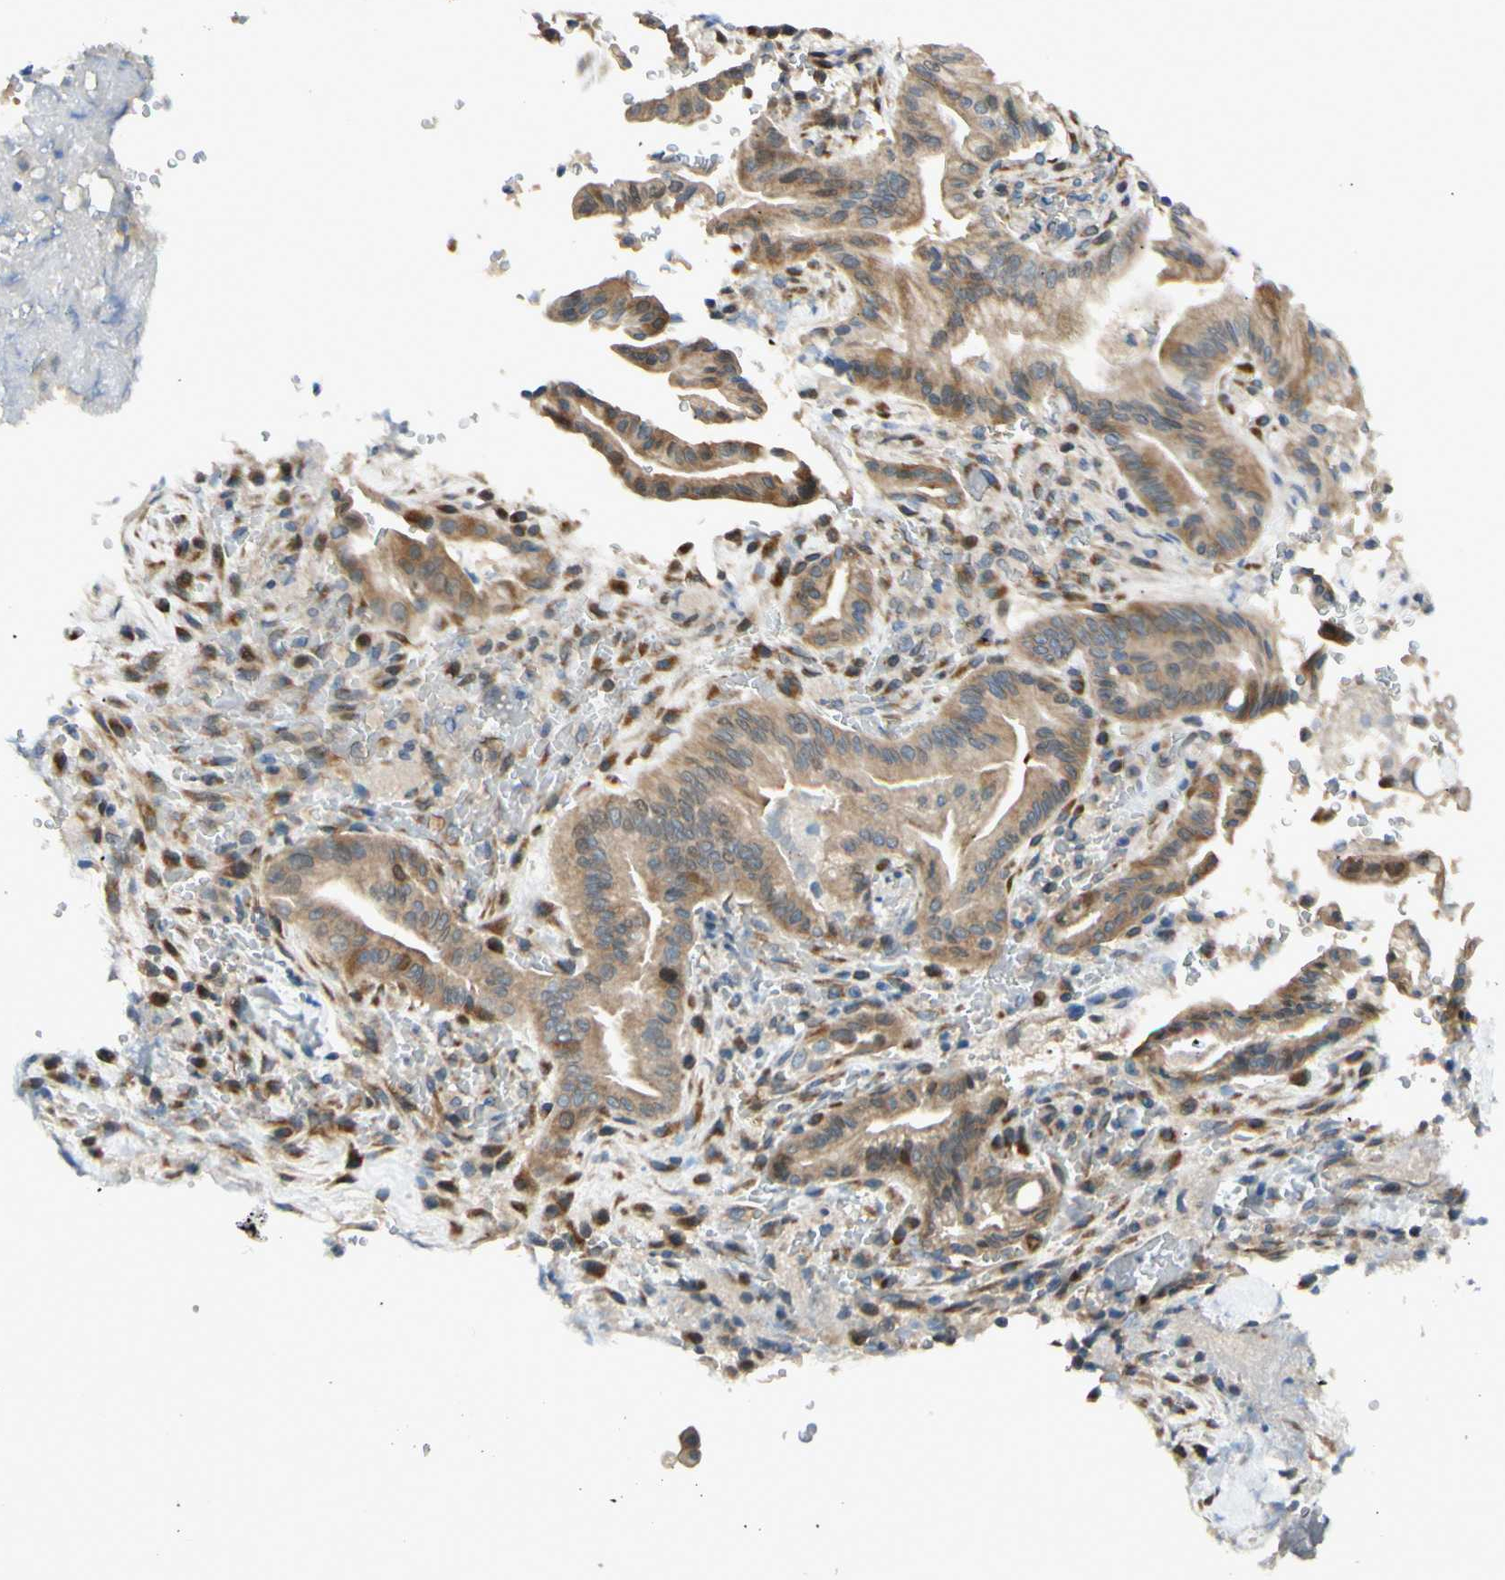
{"staining": {"intensity": "moderate", "quantity": ">75%", "location": "cytoplasmic/membranous"}, "tissue": "liver cancer", "cell_type": "Tumor cells", "image_type": "cancer", "snomed": [{"axis": "morphology", "description": "Cholangiocarcinoma"}, {"axis": "topography", "description": "Liver"}], "caption": "Protein positivity by immunohistochemistry demonstrates moderate cytoplasmic/membranous staining in approximately >75% of tumor cells in cholangiocarcinoma (liver). The staining was performed using DAB (3,3'-diaminobenzidine) to visualize the protein expression in brown, while the nuclei were stained in blue with hematoxylin (Magnification: 20x).", "gene": "PTTG1", "patient": {"sex": "female", "age": 68}}